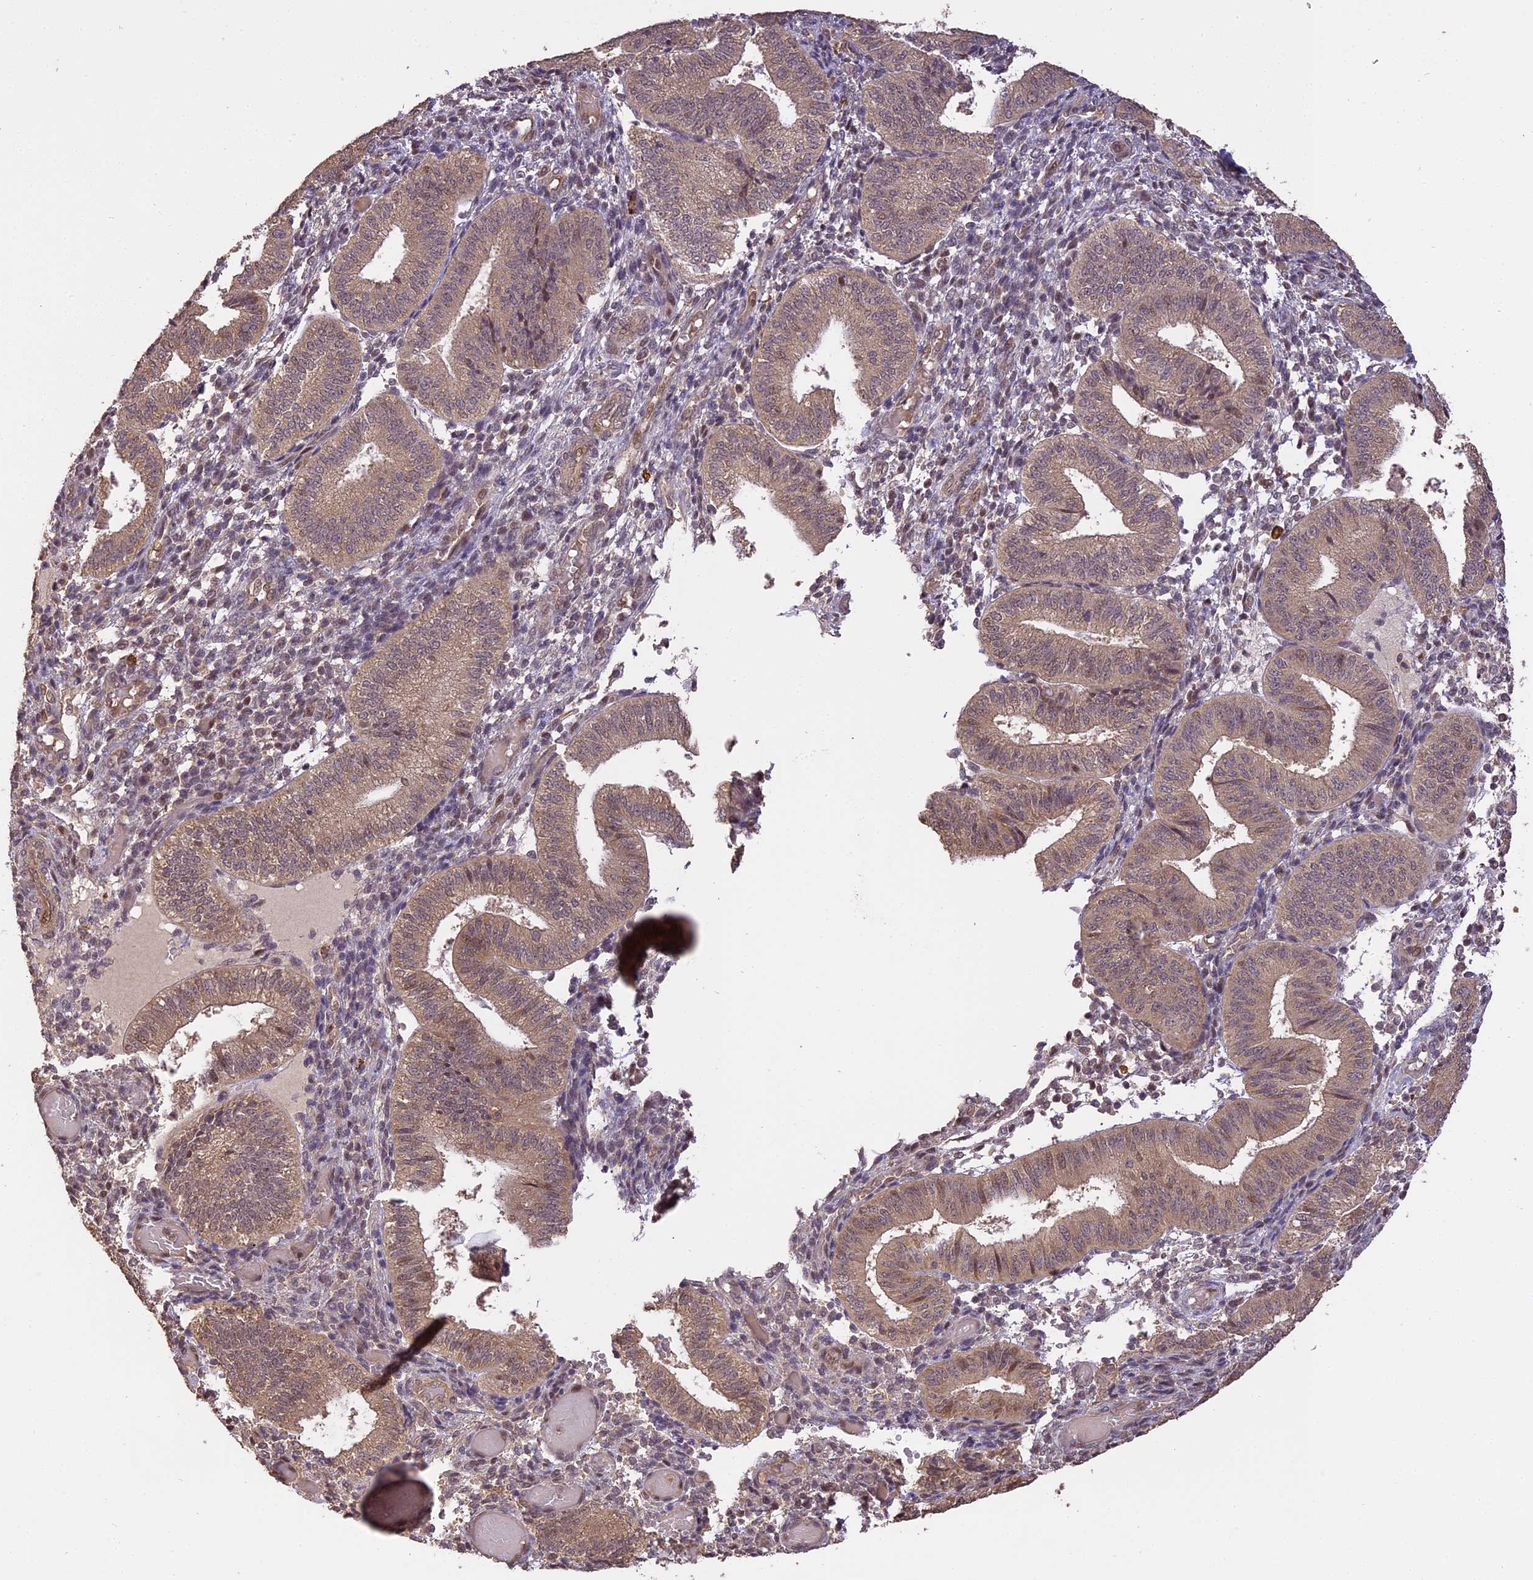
{"staining": {"intensity": "moderate", "quantity": "25%-75%", "location": "cytoplasmic/membranous"}, "tissue": "endometrium", "cell_type": "Cells in endometrial stroma", "image_type": "normal", "snomed": [{"axis": "morphology", "description": "Normal tissue, NOS"}, {"axis": "topography", "description": "Endometrium"}], "caption": "The photomicrograph demonstrates a brown stain indicating the presence of a protein in the cytoplasmic/membranous of cells in endometrial stroma in endometrium. (DAB (3,3'-diaminobenzidine) IHC, brown staining for protein, blue staining for nuclei).", "gene": "TIGD7", "patient": {"sex": "female", "age": 34}}